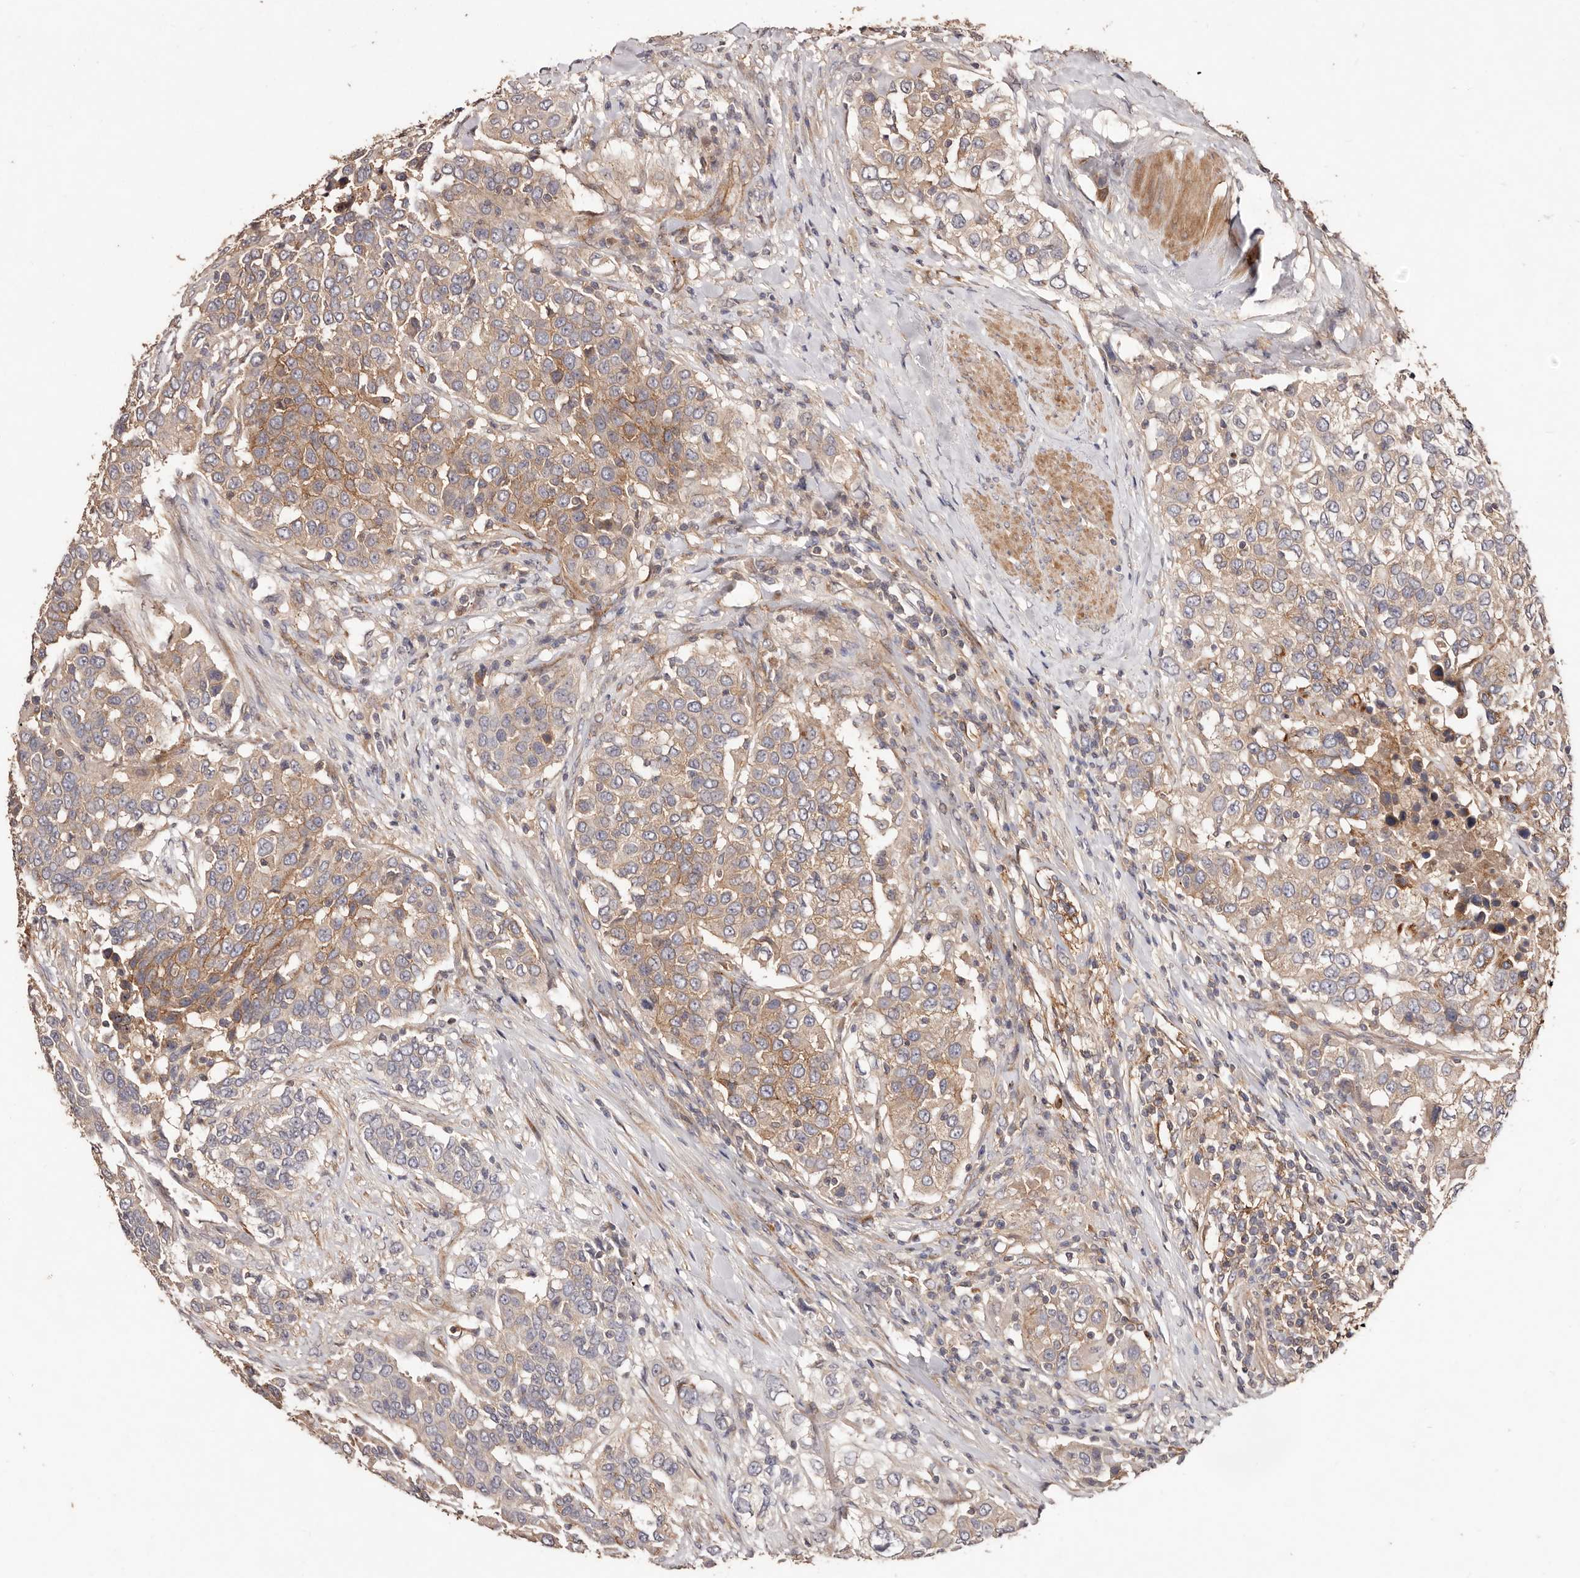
{"staining": {"intensity": "moderate", "quantity": "<25%", "location": "cytoplasmic/membranous"}, "tissue": "urothelial cancer", "cell_type": "Tumor cells", "image_type": "cancer", "snomed": [{"axis": "morphology", "description": "Urothelial carcinoma, High grade"}, {"axis": "topography", "description": "Urinary bladder"}], "caption": "Moderate cytoplasmic/membranous protein positivity is present in approximately <25% of tumor cells in high-grade urothelial carcinoma.", "gene": "CCL14", "patient": {"sex": "female", "age": 80}}